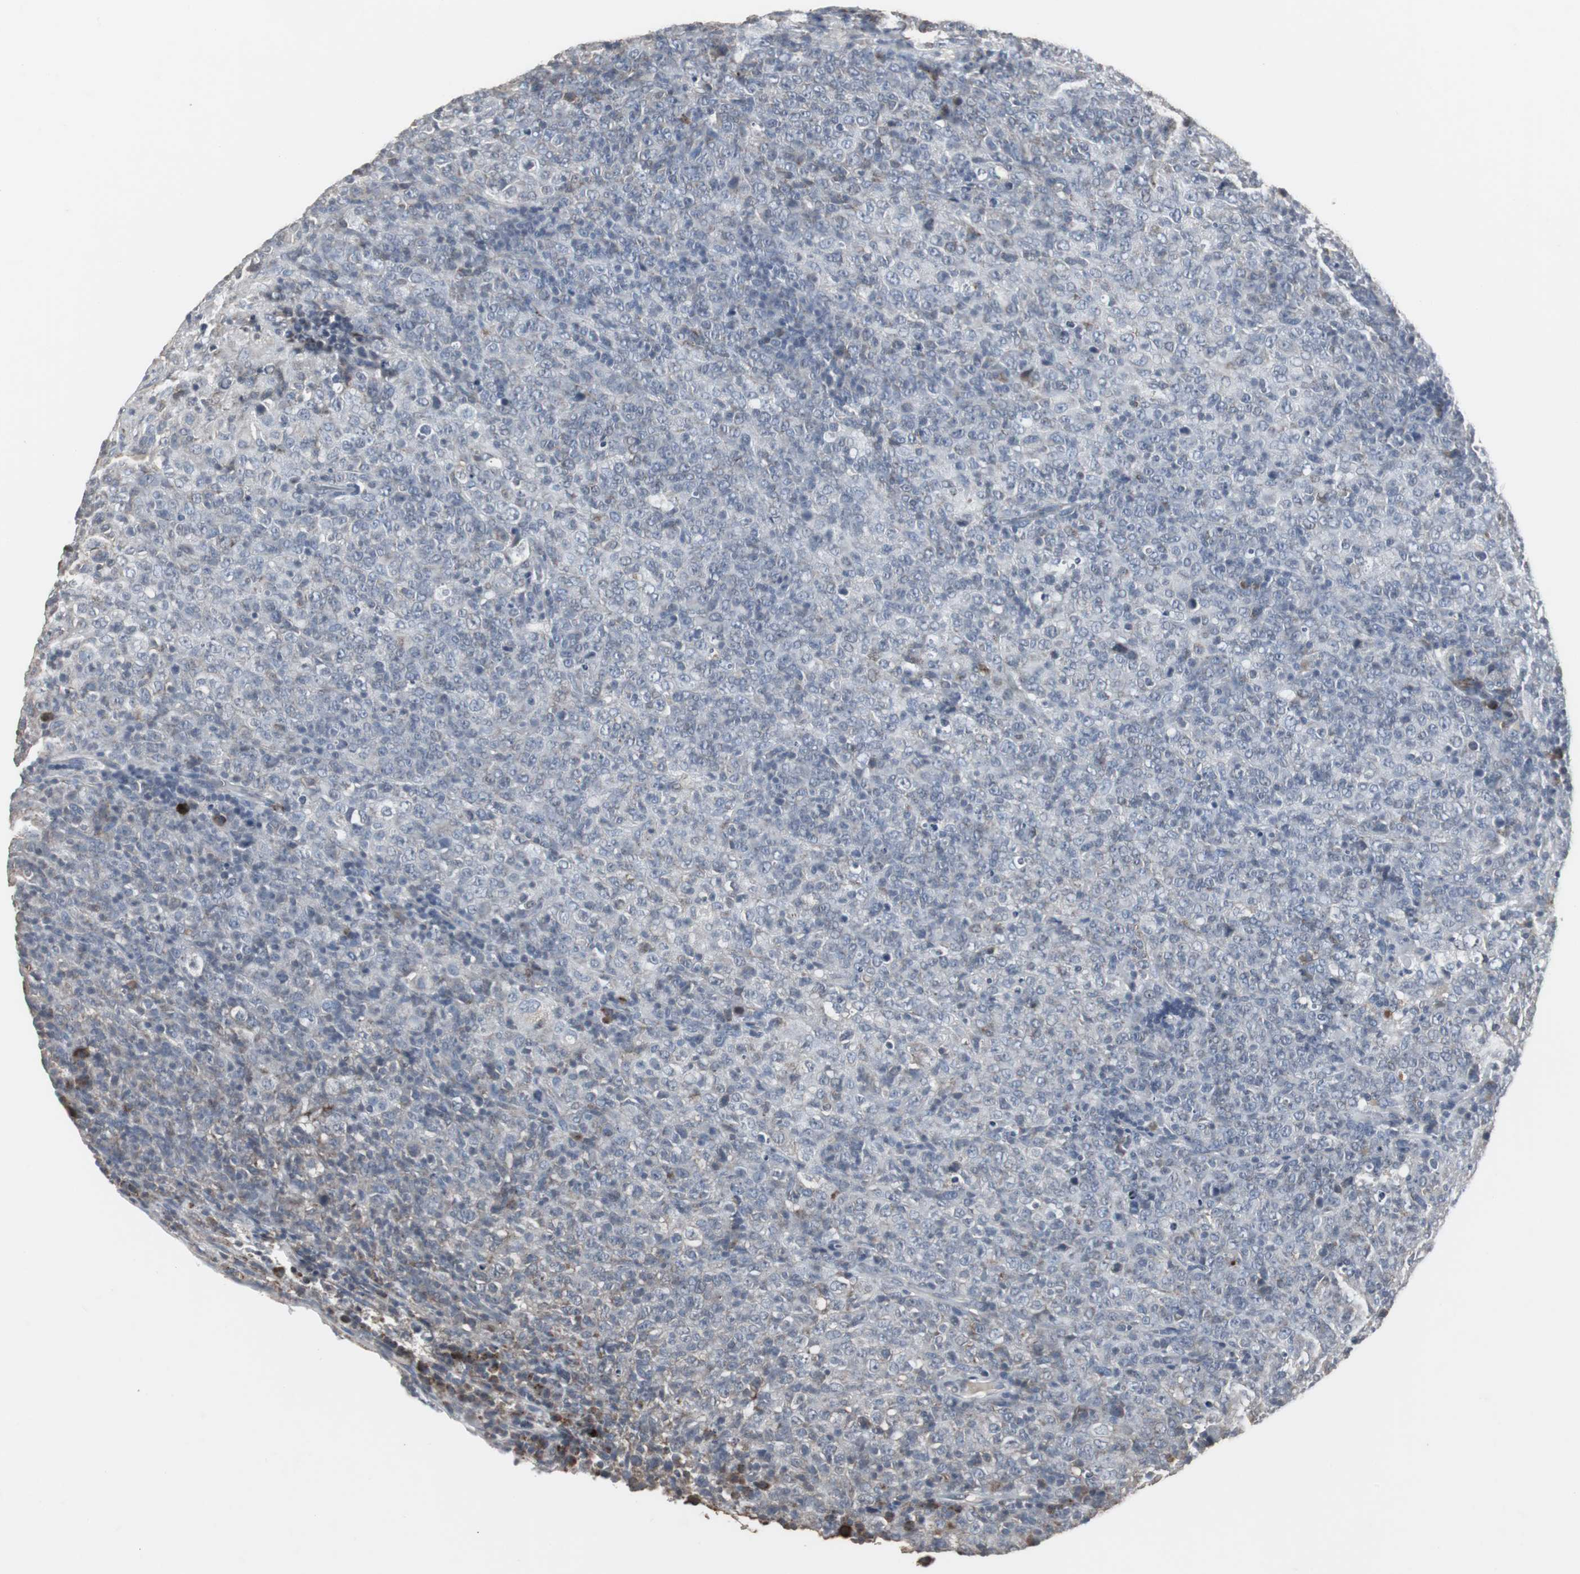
{"staining": {"intensity": "negative", "quantity": "none", "location": "none"}, "tissue": "lymphoma", "cell_type": "Tumor cells", "image_type": "cancer", "snomed": [{"axis": "morphology", "description": "Malignant lymphoma, non-Hodgkin's type, High grade"}, {"axis": "topography", "description": "Tonsil"}], "caption": "Human high-grade malignant lymphoma, non-Hodgkin's type stained for a protein using immunohistochemistry displays no positivity in tumor cells.", "gene": "ACAA1", "patient": {"sex": "female", "age": 36}}